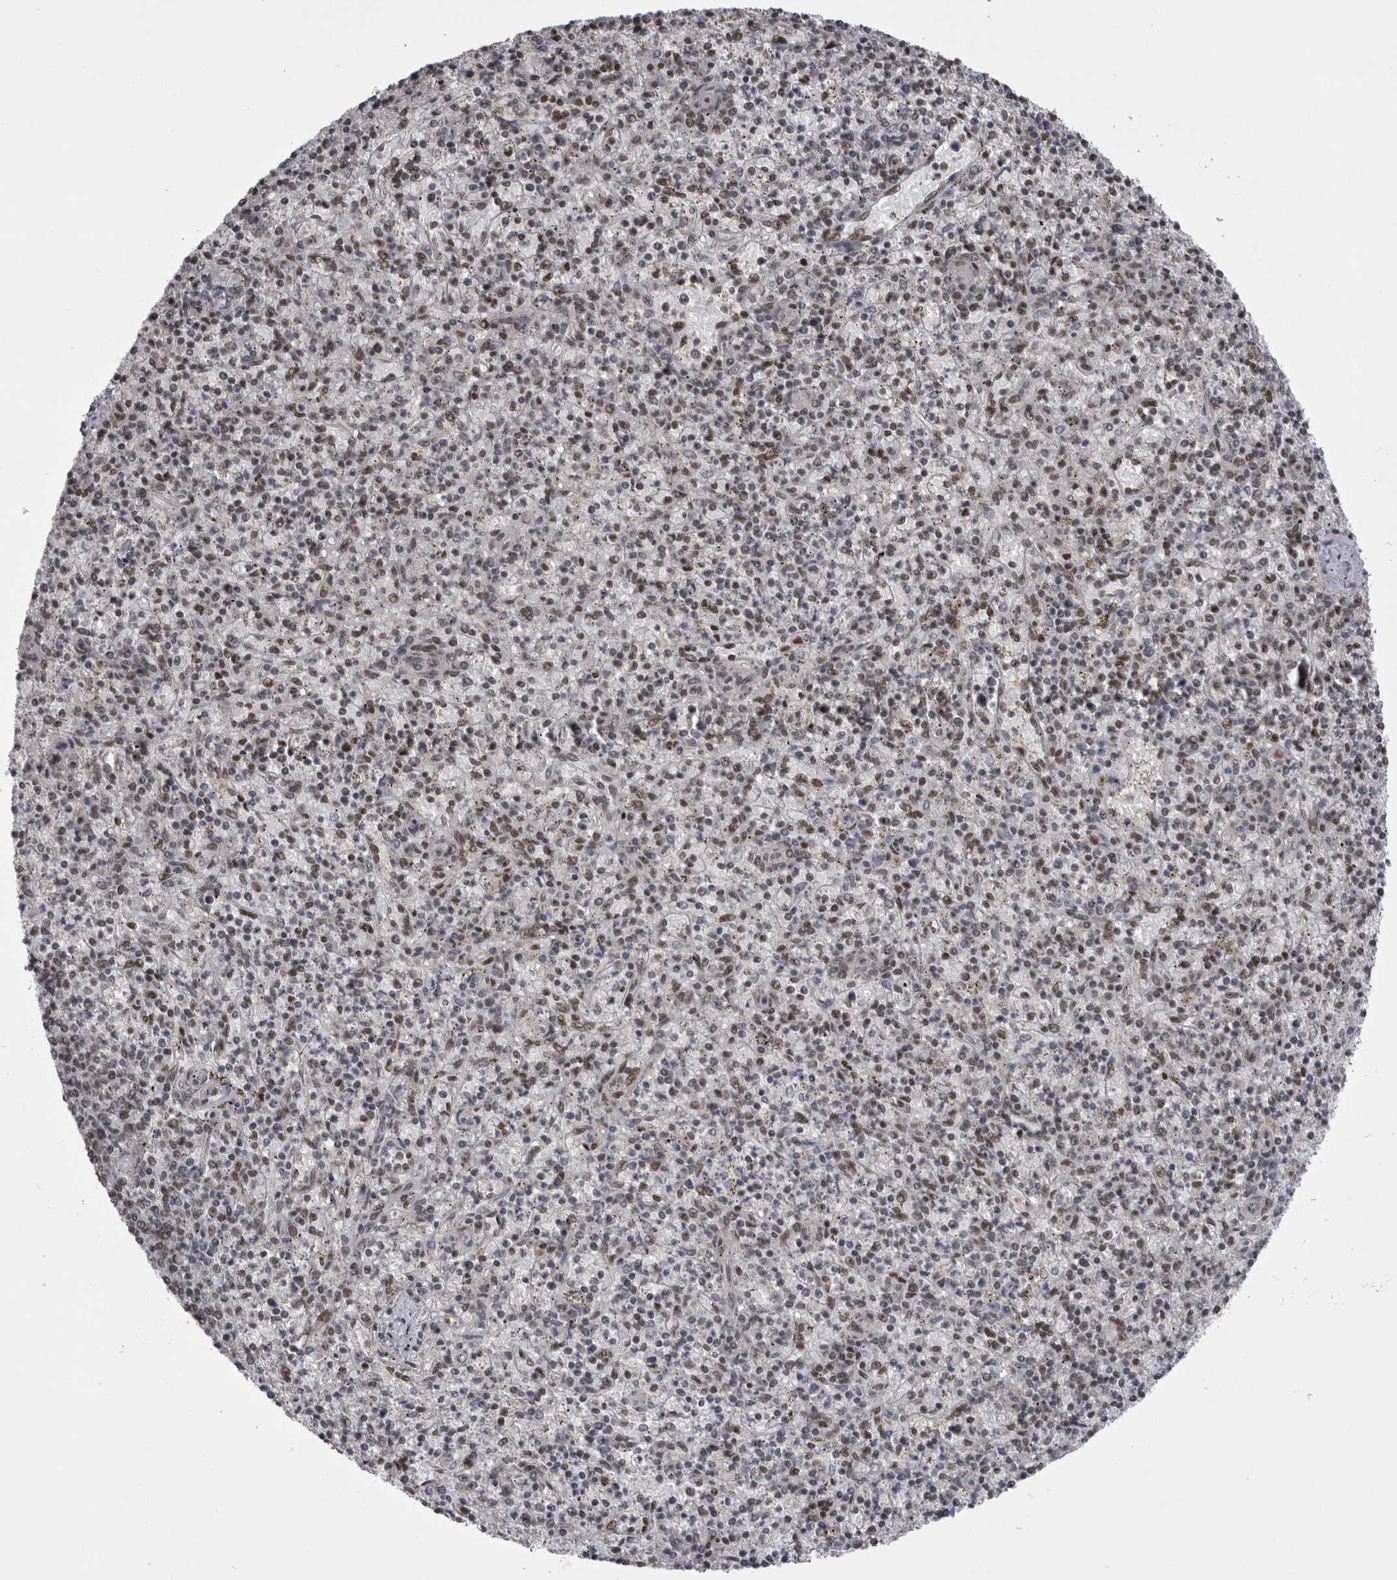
{"staining": {"intensity": "moderate", "quantity": "25%-75%", "location": "nuclear"}, "tissue": "spleen", "cell_type": "Cells in red pulp", "image_type": "normal", "snomed": [{"axis": "morphology", "description": "Normal tissue, NOS"}, {"axis": "topography", "description": "Spleen"}], "caption": "Protein expression analysis of normal spleen displays moderate nuclear expression in about 25%-75% of cells in red pulp. Nuclei are stained in blue.", "gene": "MEPCE", "patient": {"sex": "male", "age": 72}}